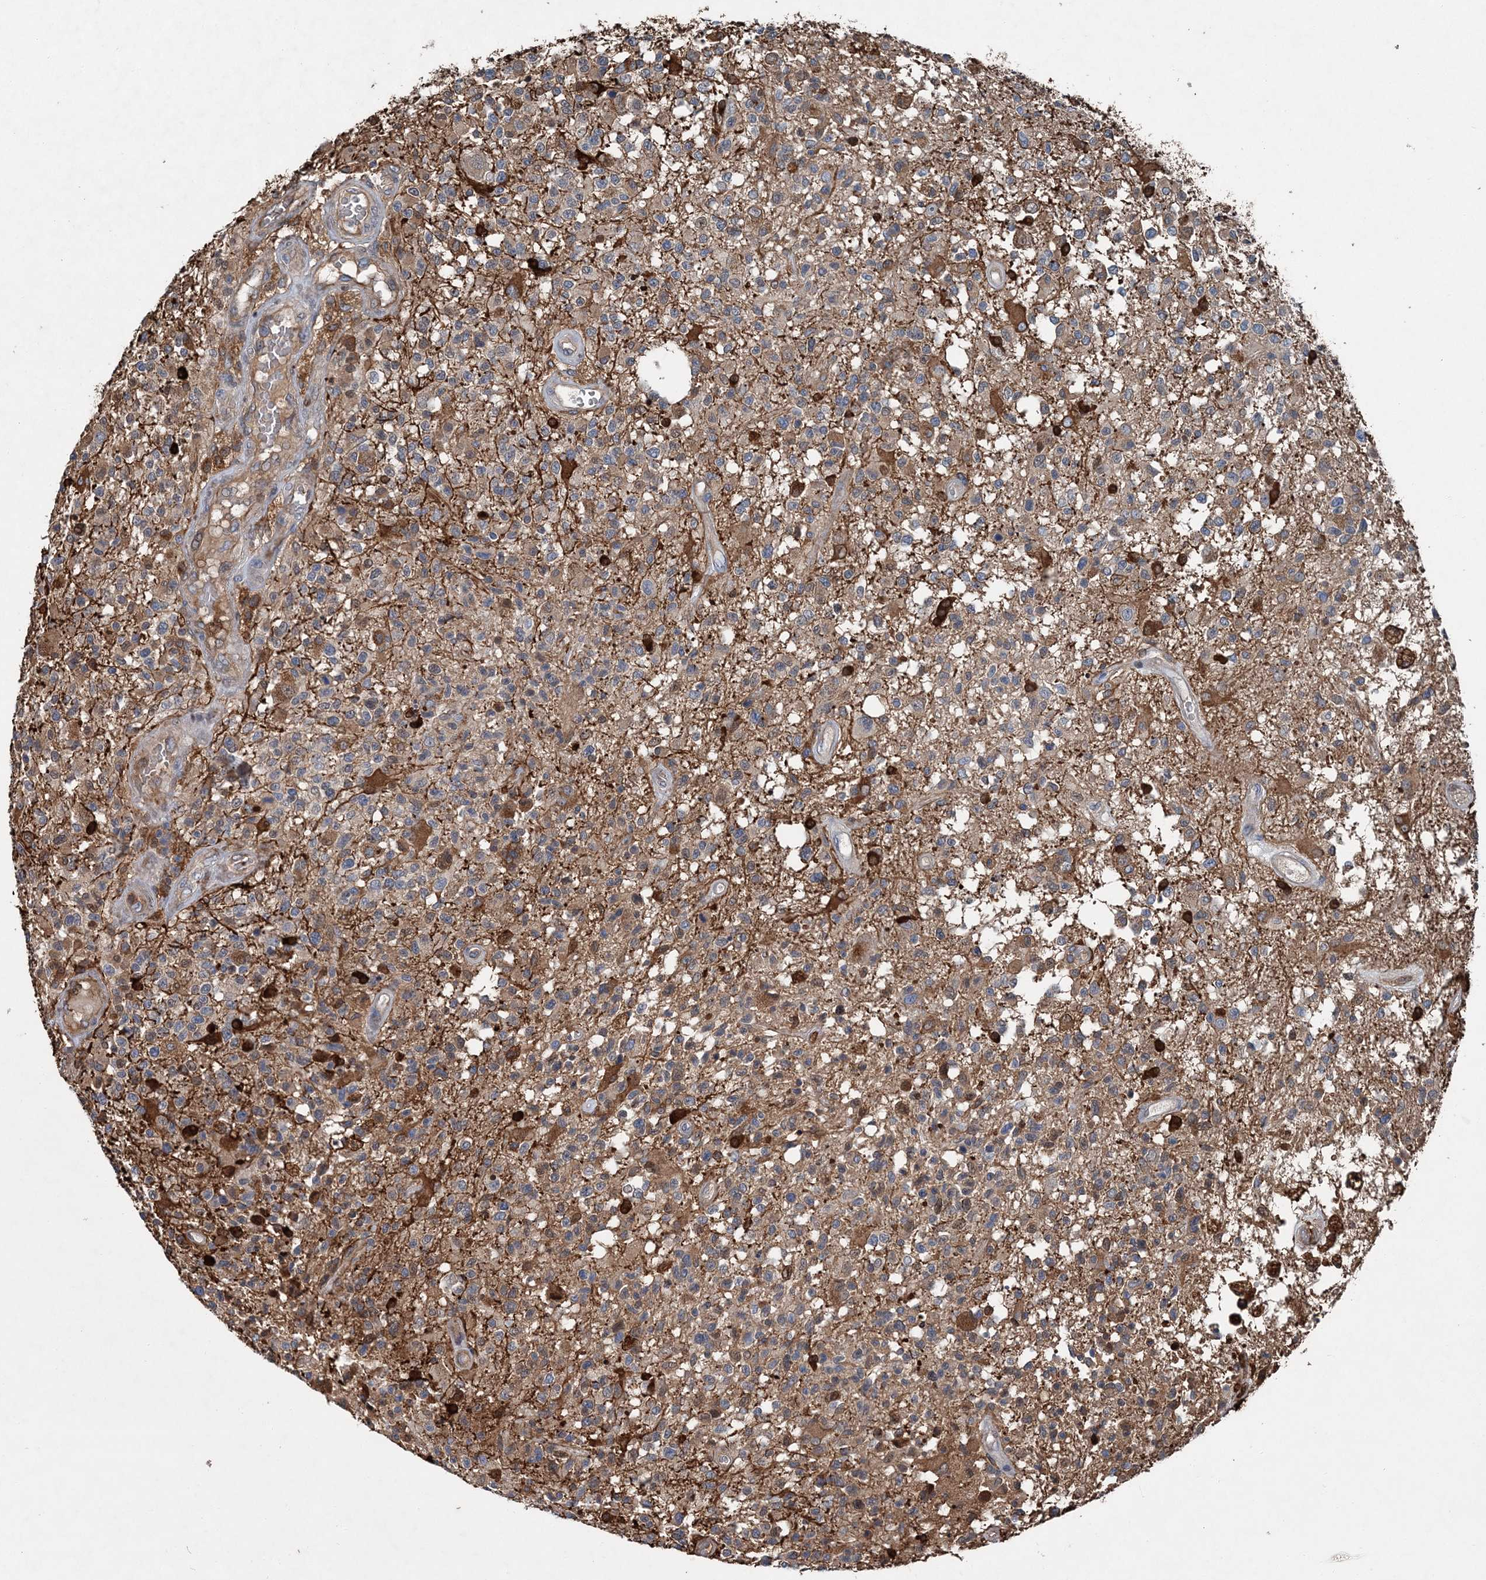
{"staining": {"intensity": "weak", "quantity": "25%-75%", "location": "cytoplasmic/membranous"}, "tissue": "glioma", "cell_type": "Tumor cells", "image_type": "cancer", "snomed": [{"axis": "morphology", "description": "Glioma, malignant, High grade"}, {"axis": "morphology", "description": "Glioblastoma, NOS"}, {"axis": "topography", "description": "Brain"}], "caption": "This micrograph shows glioma stained with immunohistochemistry (IHC) to label a protein in brown. The cytoplasmic/membranous of tumor cells show weak positivity for the protein. Nuclei are counter-stained blue.", "gene": "SPOPL", "patient": {"sex": "male", "age": 60}}